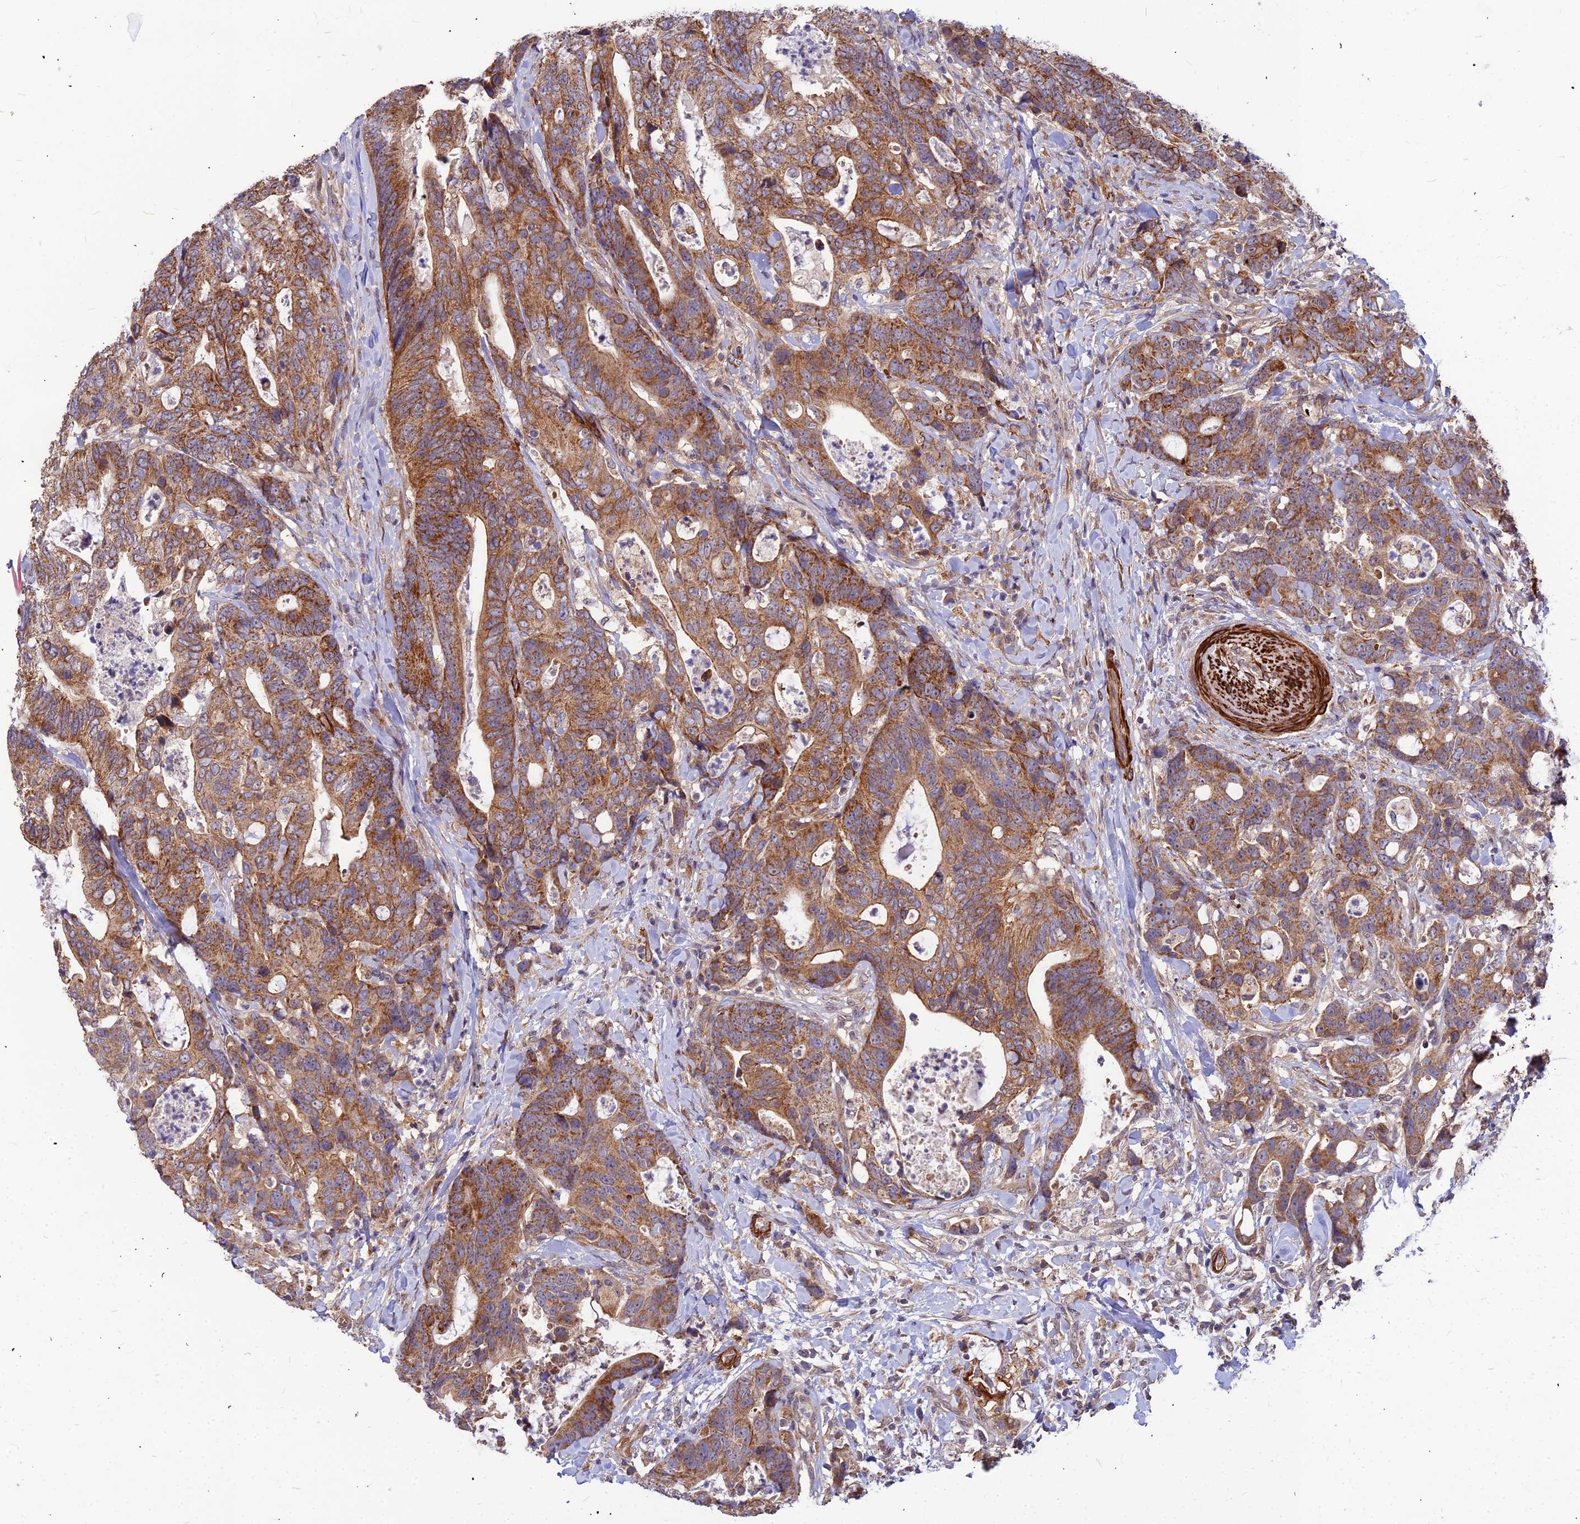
{"staining": {"intensity": "moderate", "quantity": ">75%", "location": "cytoplasmic/membranous"}, "tissue": "colorectal cancer", "cell_type": "Tumor cells", "image_type": "cancer", "snomed": [{"axis": "morphology", "description": "Adenocarcinoma, NOS"}, {"axis": "topography", "description": "Colon"}], "caption": "Colorectal cancer stained with DAB immunohistochemistry reveals medium levels of moderate cytoplasmic/membranous positivity in about >75% of tumor cells.", "gene": "LEKR1", "patient": {"sex": "female", "age": 82}}